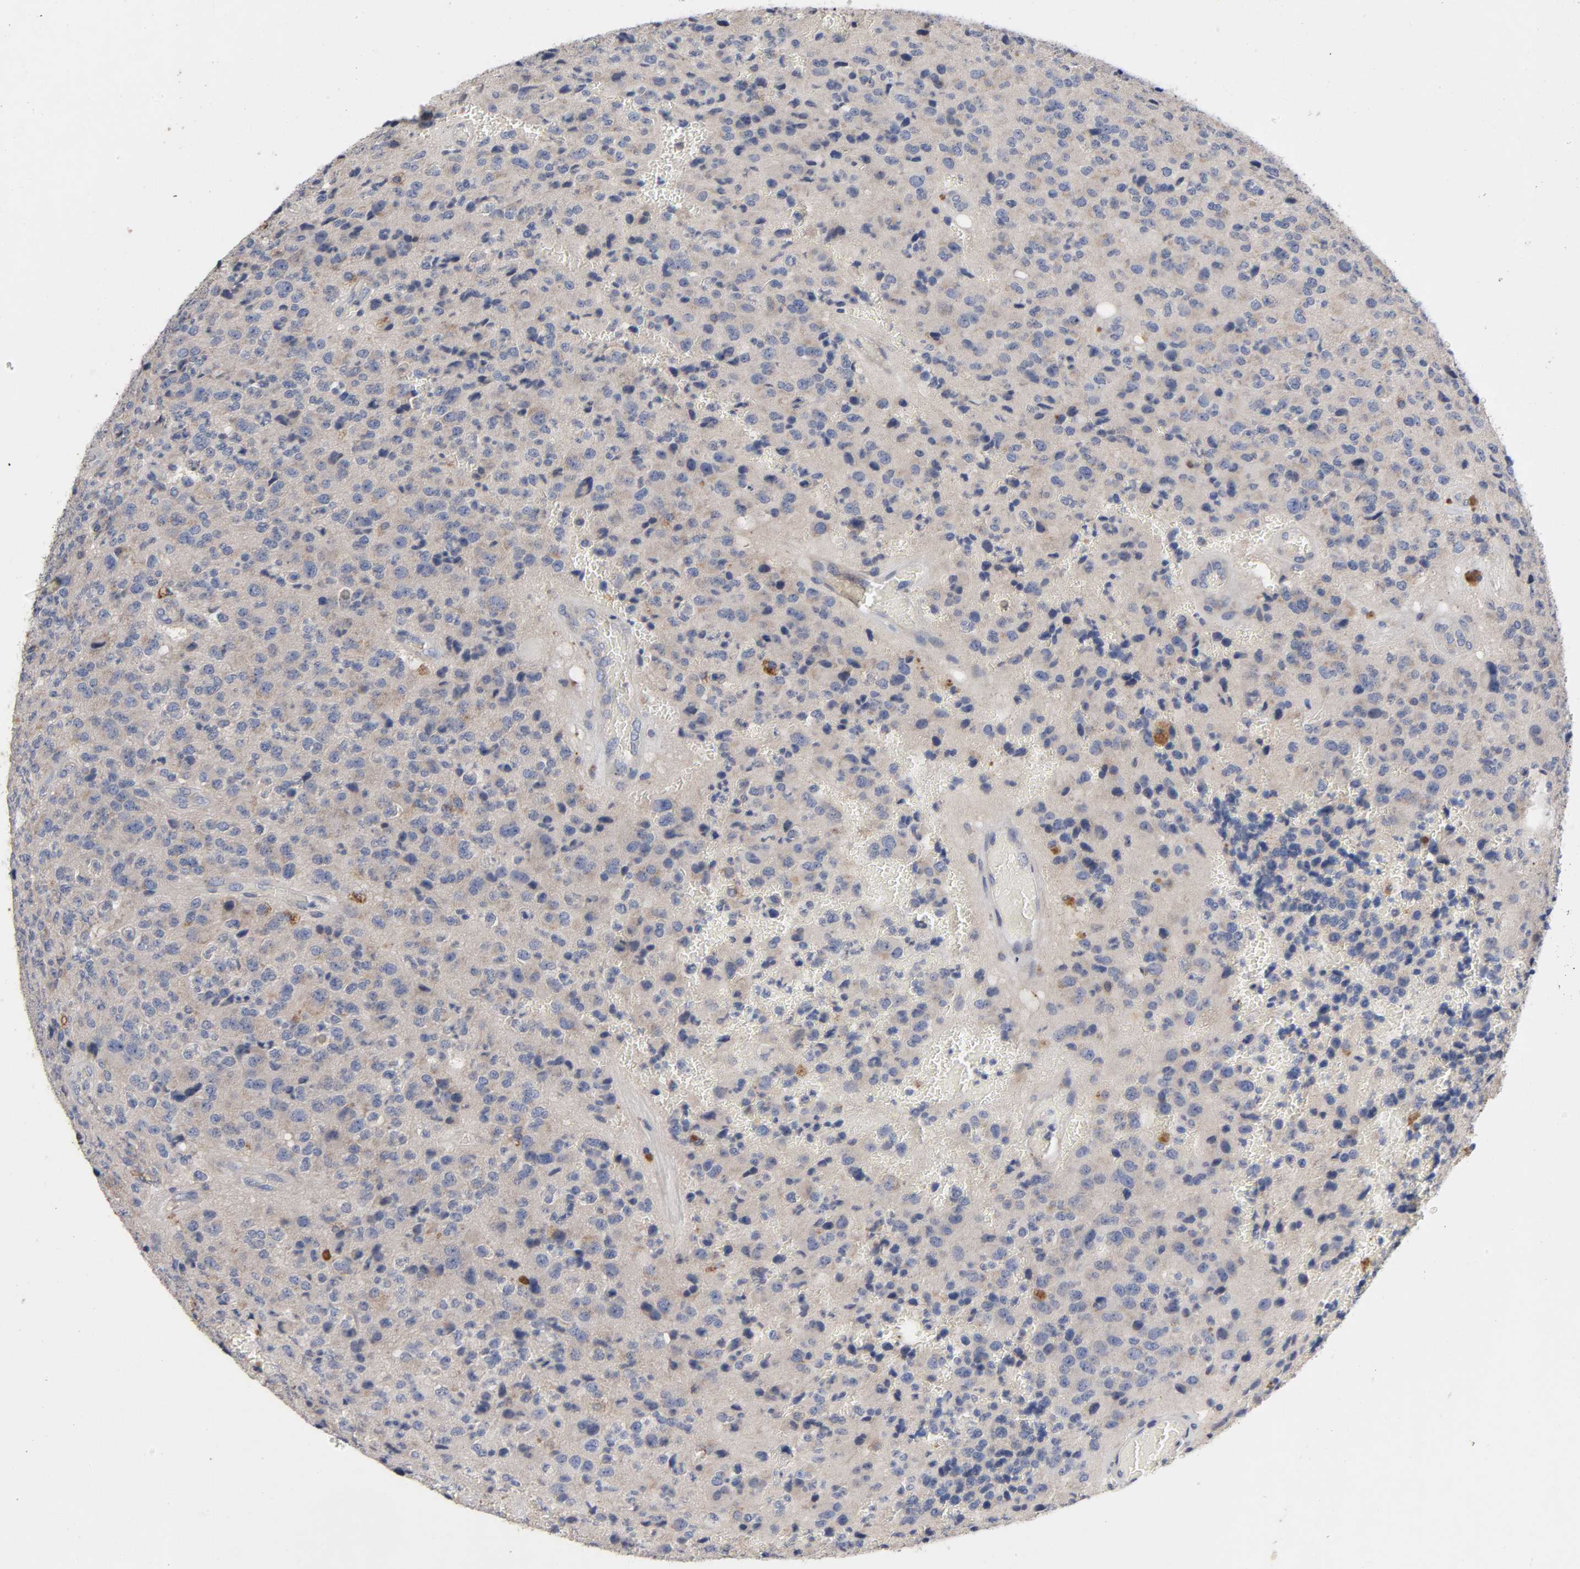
{"staining": {"intensity": "negative", "quantity": "none", "location": "none"}, "tissue": "glioma", "cell_type": "Tumor cells", "image_type": "cancer", "snomed": [{"axis": "morphology", "description": "Glioma, malignant, High grade"}, {"axis": "topography", "description": "pancreas cauda"}], "caption": "Photomicrograph shows no protein positivity in tumor cells of malignant high-grade glioma tissue.", "gene": "CCDC134", "patient": {"sex": "male", "age": 60}}